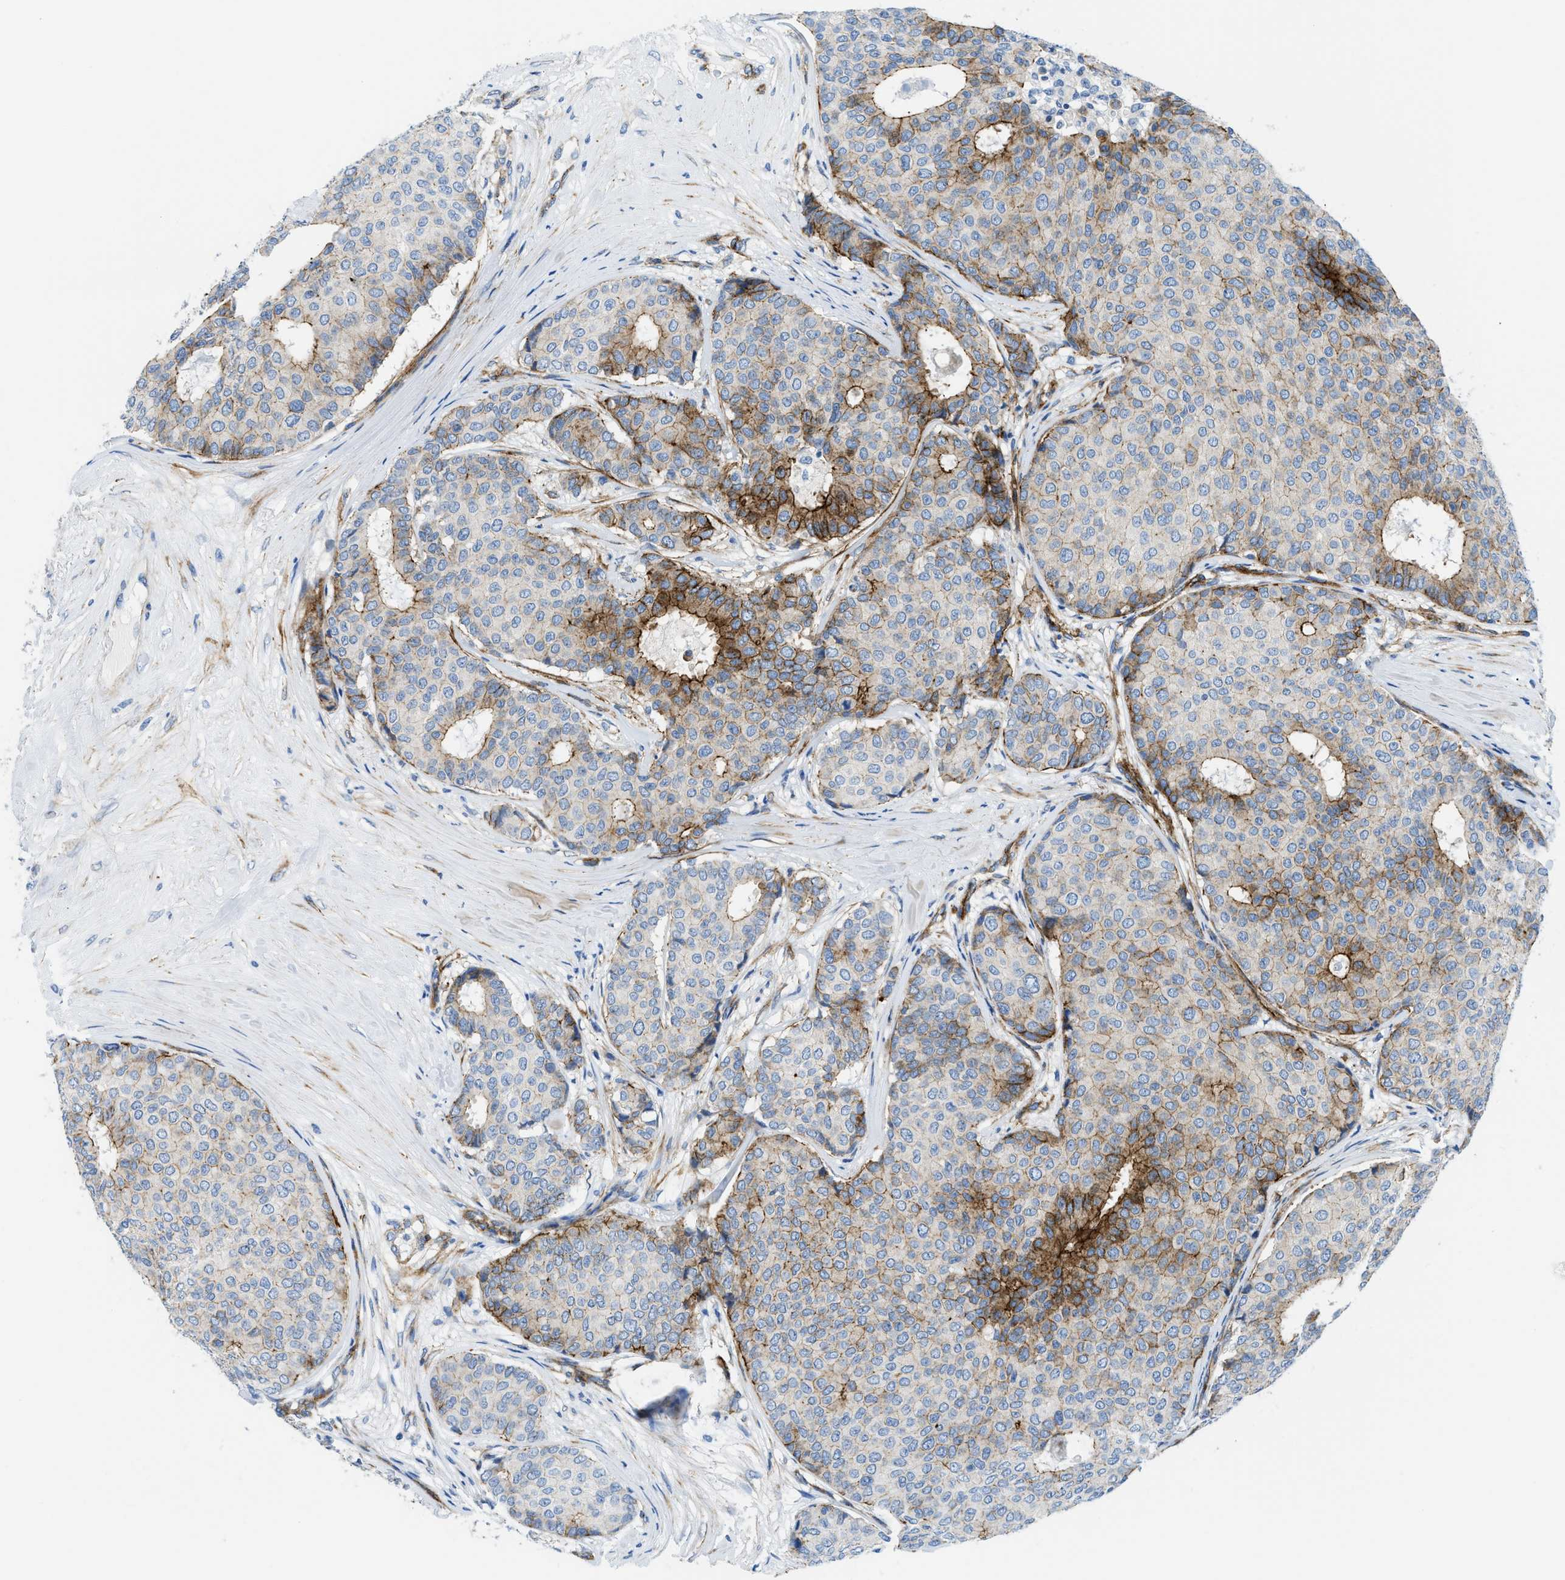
{"staining": {"intensity": "strong", "quantity": "<25%", "location": "cytoplasmic/membranous"}, "tissue": "breast cancer", "cell_type": "Tumor cells", "image_type": "cancer", "snomed": [{"axis": "morphology", "description": "Duct carcinoma"}, {"axis": "topography", "description": "Breast"}], "caption": "The photomicrograph shows immunohistochemical staining of breast cancer. There is strong cytoplasmic/membranous positivity is appreciated in about <25% of tumor cells.", "gene": "CUTA", "patient": {"sex": "female", "age": 75}}